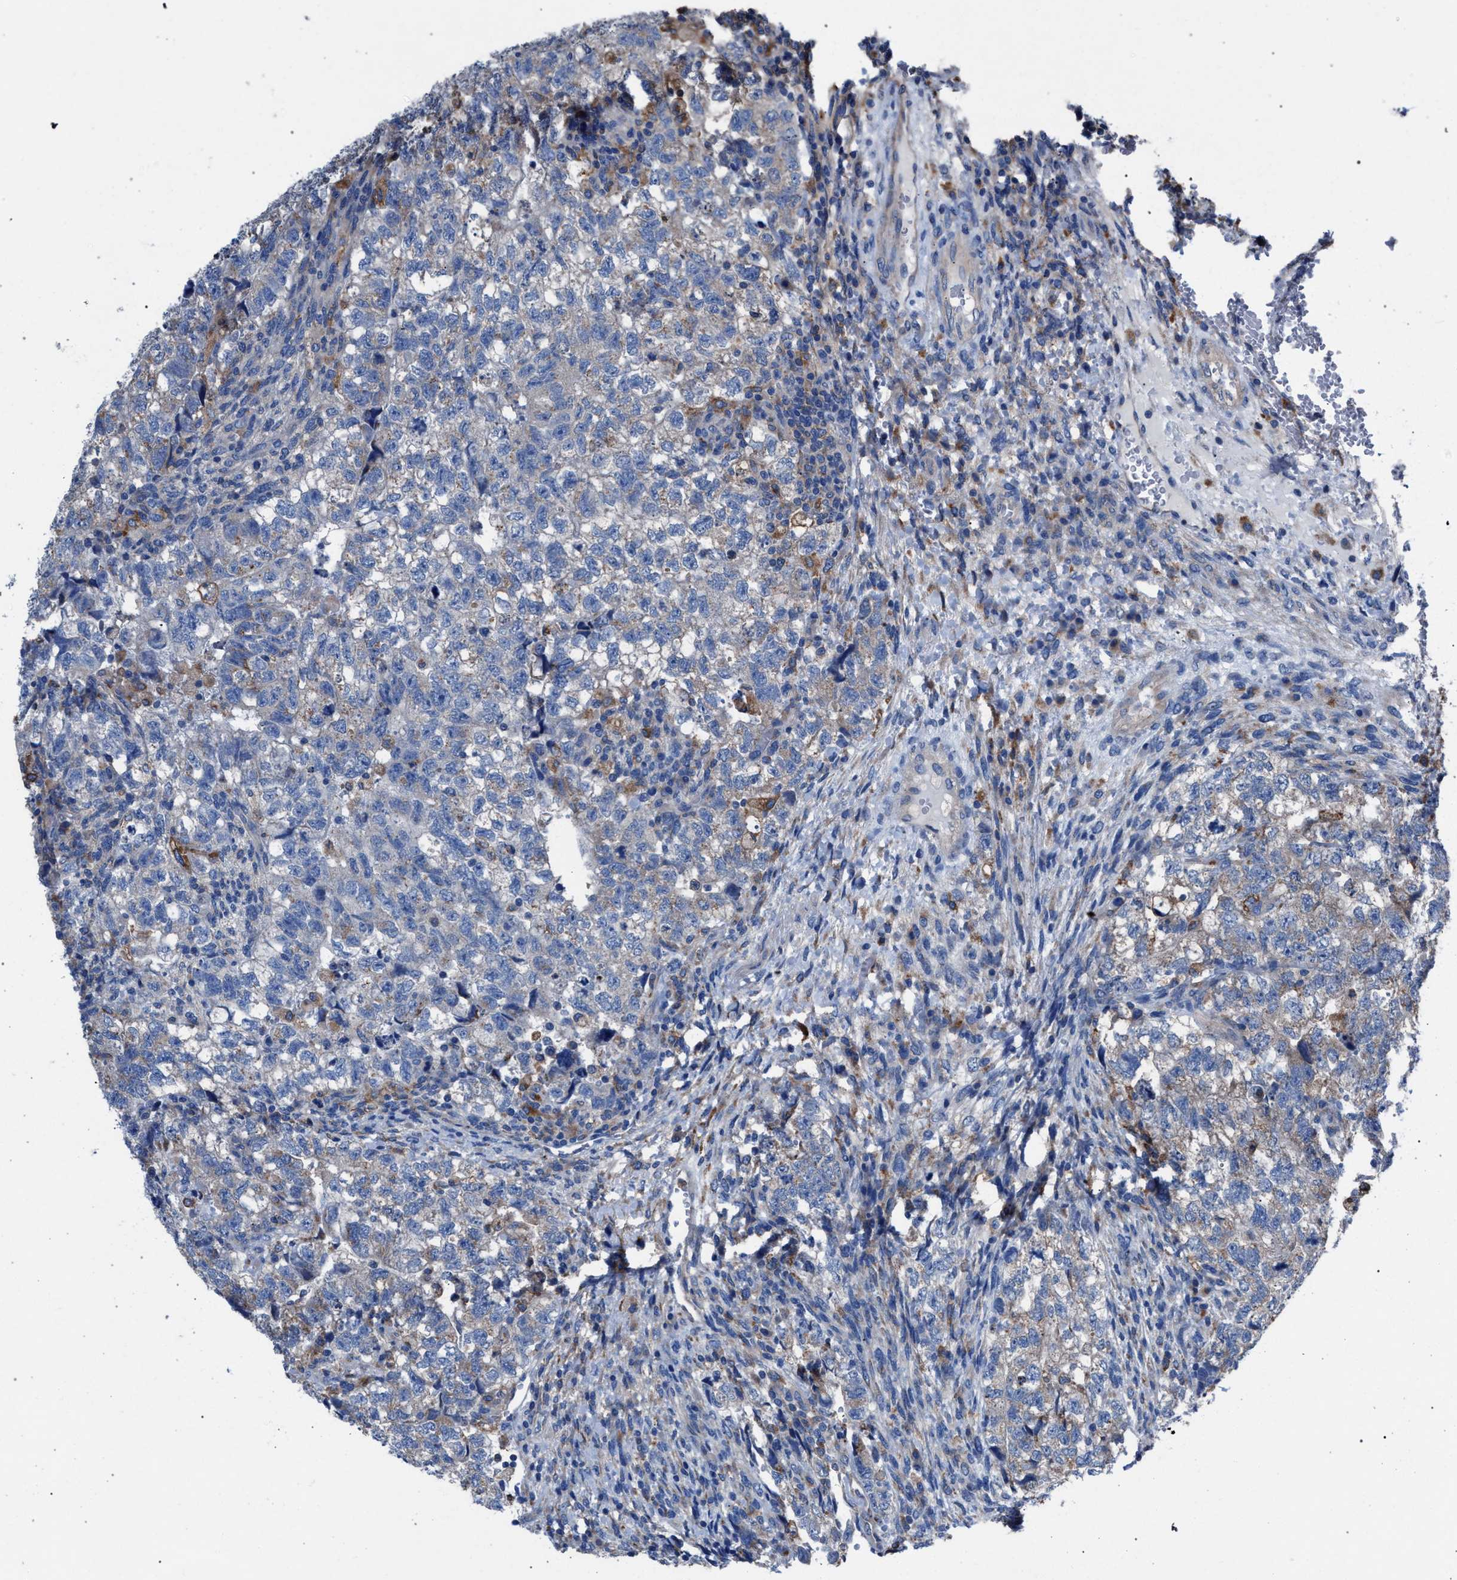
{"staining": {"intensity": "weak", "quantity": "<25%", "location": "cytoplasmic/membranous"}, "tissue": "testis cancer", "cell_type": "Tumor cells", "image_type": "cancer", "snomed": [{"axis": "morphology", "description": "Carcinoma, Embryonal, NOS"}, {"axis": "topography", "description": "Testis"}], "caption": "This photomicrograph is of embryonal carcinoma (testis) stained with immunohistochemistry to label a protein in brown with the nuclei are counter-stained blue. There is no positivity in tumor cells. The staining was performed using DAB to visualize the protein expression in brown, while the nuclei were stained in blue with hematoxylin (Magnification: 20x).", "gene": "ATP6V0A1", "patient": {"sex": "male", "age": 36}}